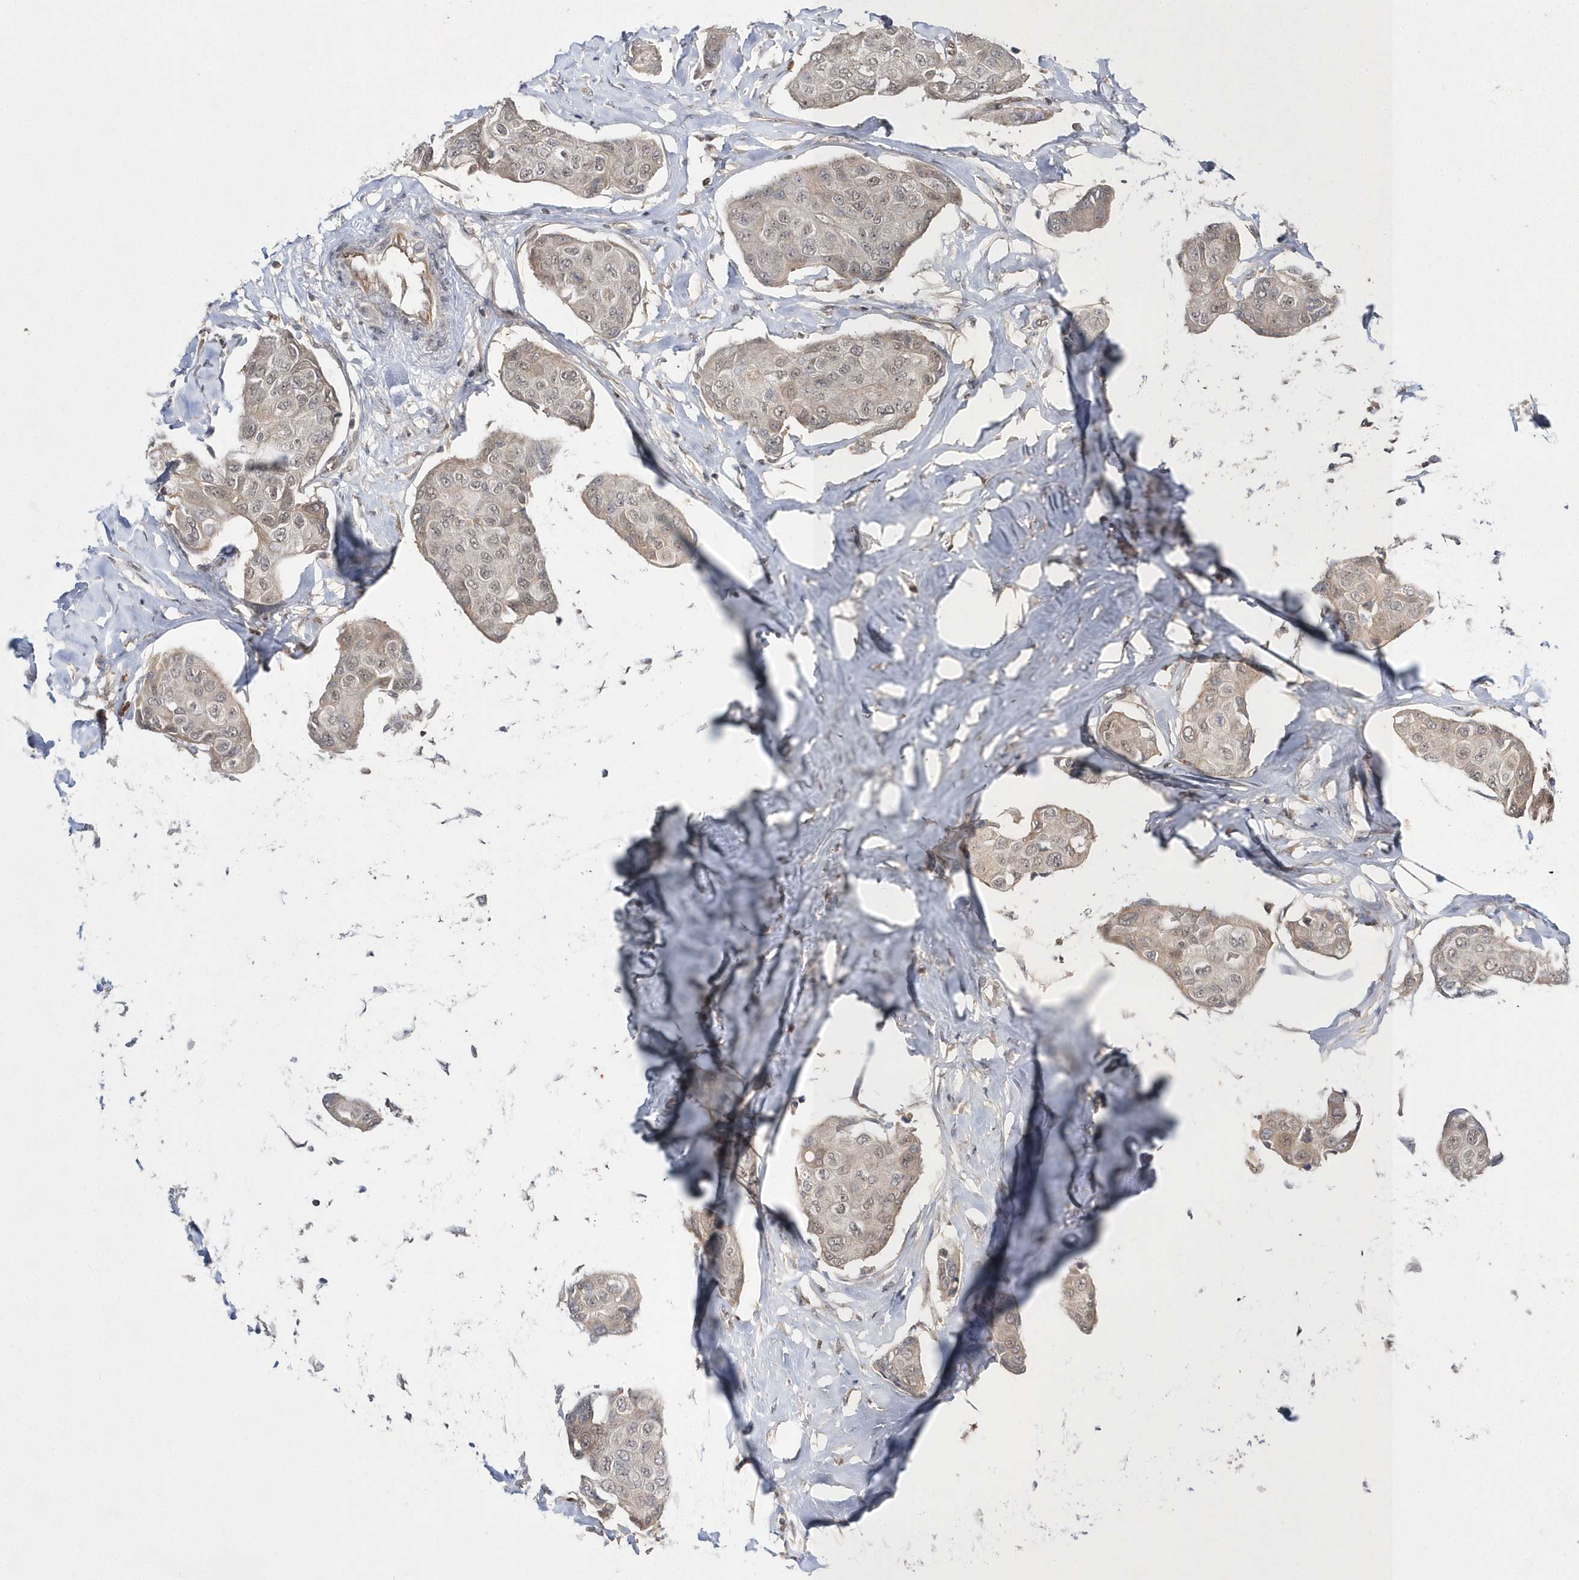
{"staining": {"intensity": "weak", "quantity": ">75%", "location": "cytoplasmic/membranous,nuclear"}, "tissue": "breast cancer", "cell_type": "Tumor cells", "image_type": "cancer", "snomed": [{"axis": "morphology", "description": "Duct carcinoma"}, {"axis": "topography", "description": "Breast"}], "caption": "DAB immunohistochemical staining of human breast cancer reveals weak cytoplasmic/membranous and nuclear protein expression in approximately >75% of tumor cells.", "gene": "TMEM132B", "patient": {"sex": "female", "age": 80}}